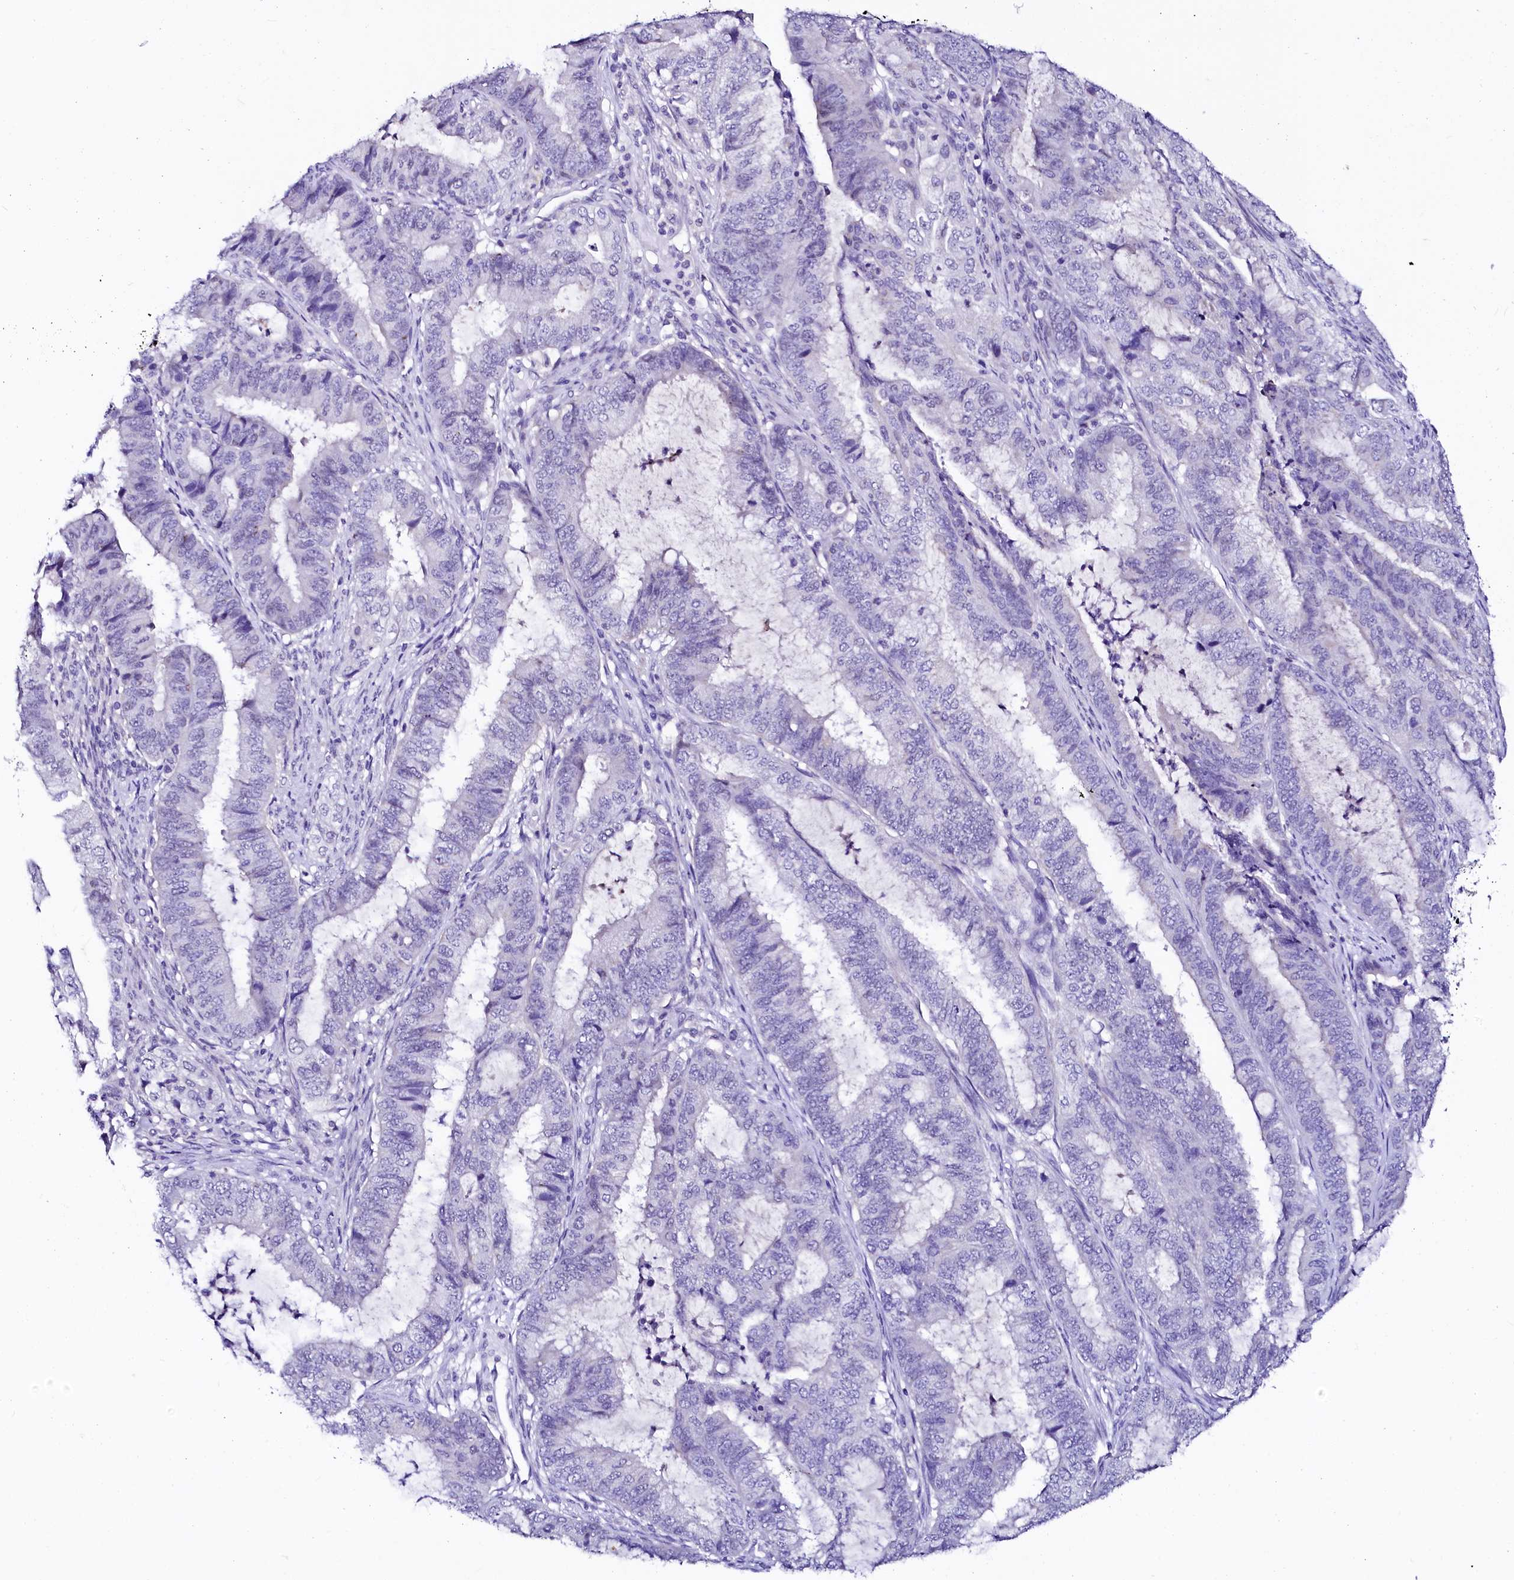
{"staining": {"intensity": "negative", "quantity": "none", "location": "none"}, "tissue": "endometrial cancer", "cell_type": "Tumor cells", "image_type": "cancer", "snomed": [{"axis": "morphology", "description": "Adenocarcinoma, NOS"}, {"axis": "topography", "description": "Endometrium"}], "caption": "Immunohistochemistry of adenocarcinoma (endometrial) displays no expression in tumor cells.", "gene": "NALF1", "patient": {"sex": "female", "age": 51}}